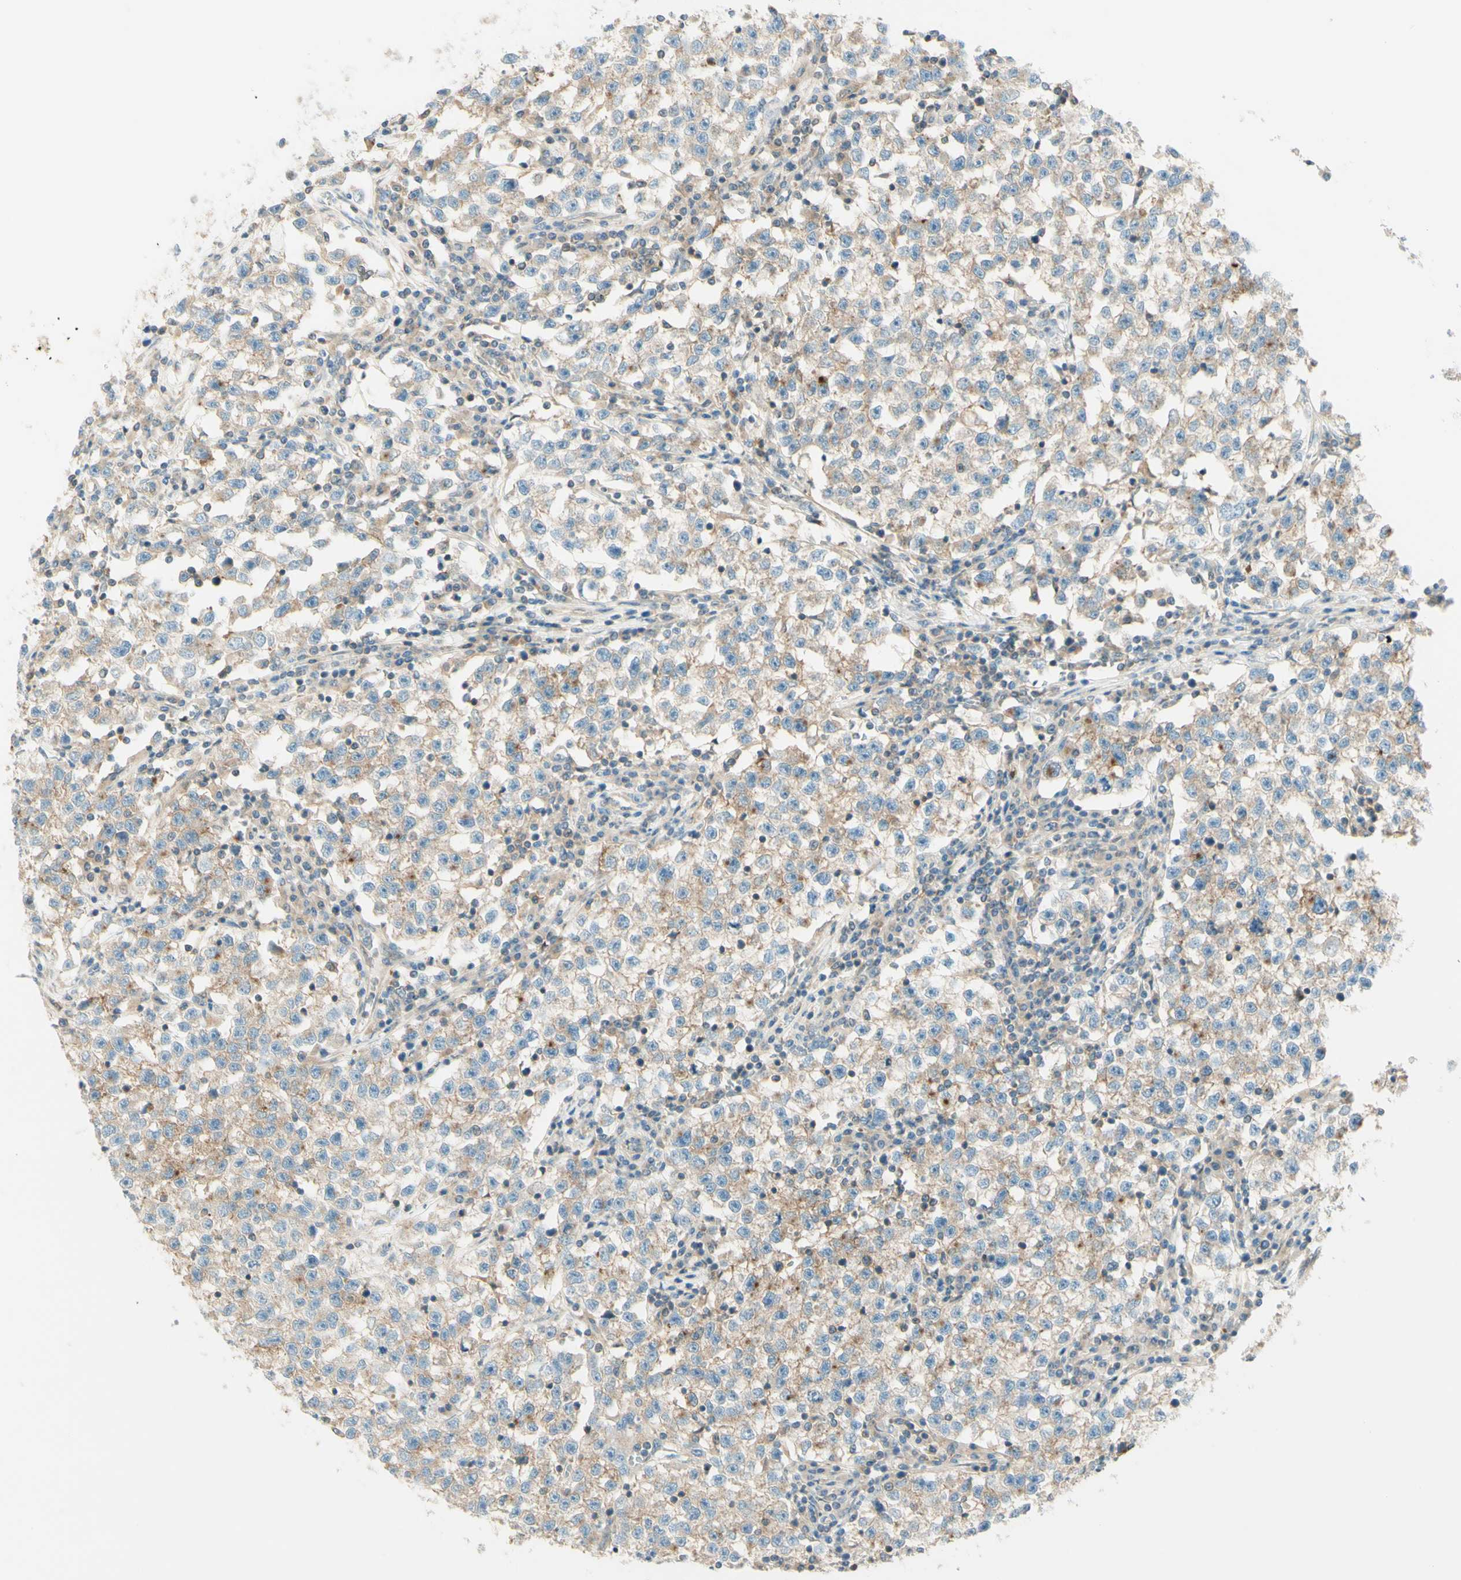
{"staining": {"intensity": "weak", "quantity": ">75%", "location": "cytoplasmic/membranous"}, "tissue": "testis cancer", "cell_type": "Tumor cells", "image_type": "cancer", "snomed": [{"axis": "morphology", "description": "Seminoma, NOS"}, {"axis": "topography", "description": "Testis"}], "caption": "A high-resolution image shows immunohistochemistry staining of testis seminoma, which demonstrates weak cytoplasmic/membranous positivity in about >75% of tumor cells.", "gene": "PROM1", "patient": {"sex": "male", "age": 22}}